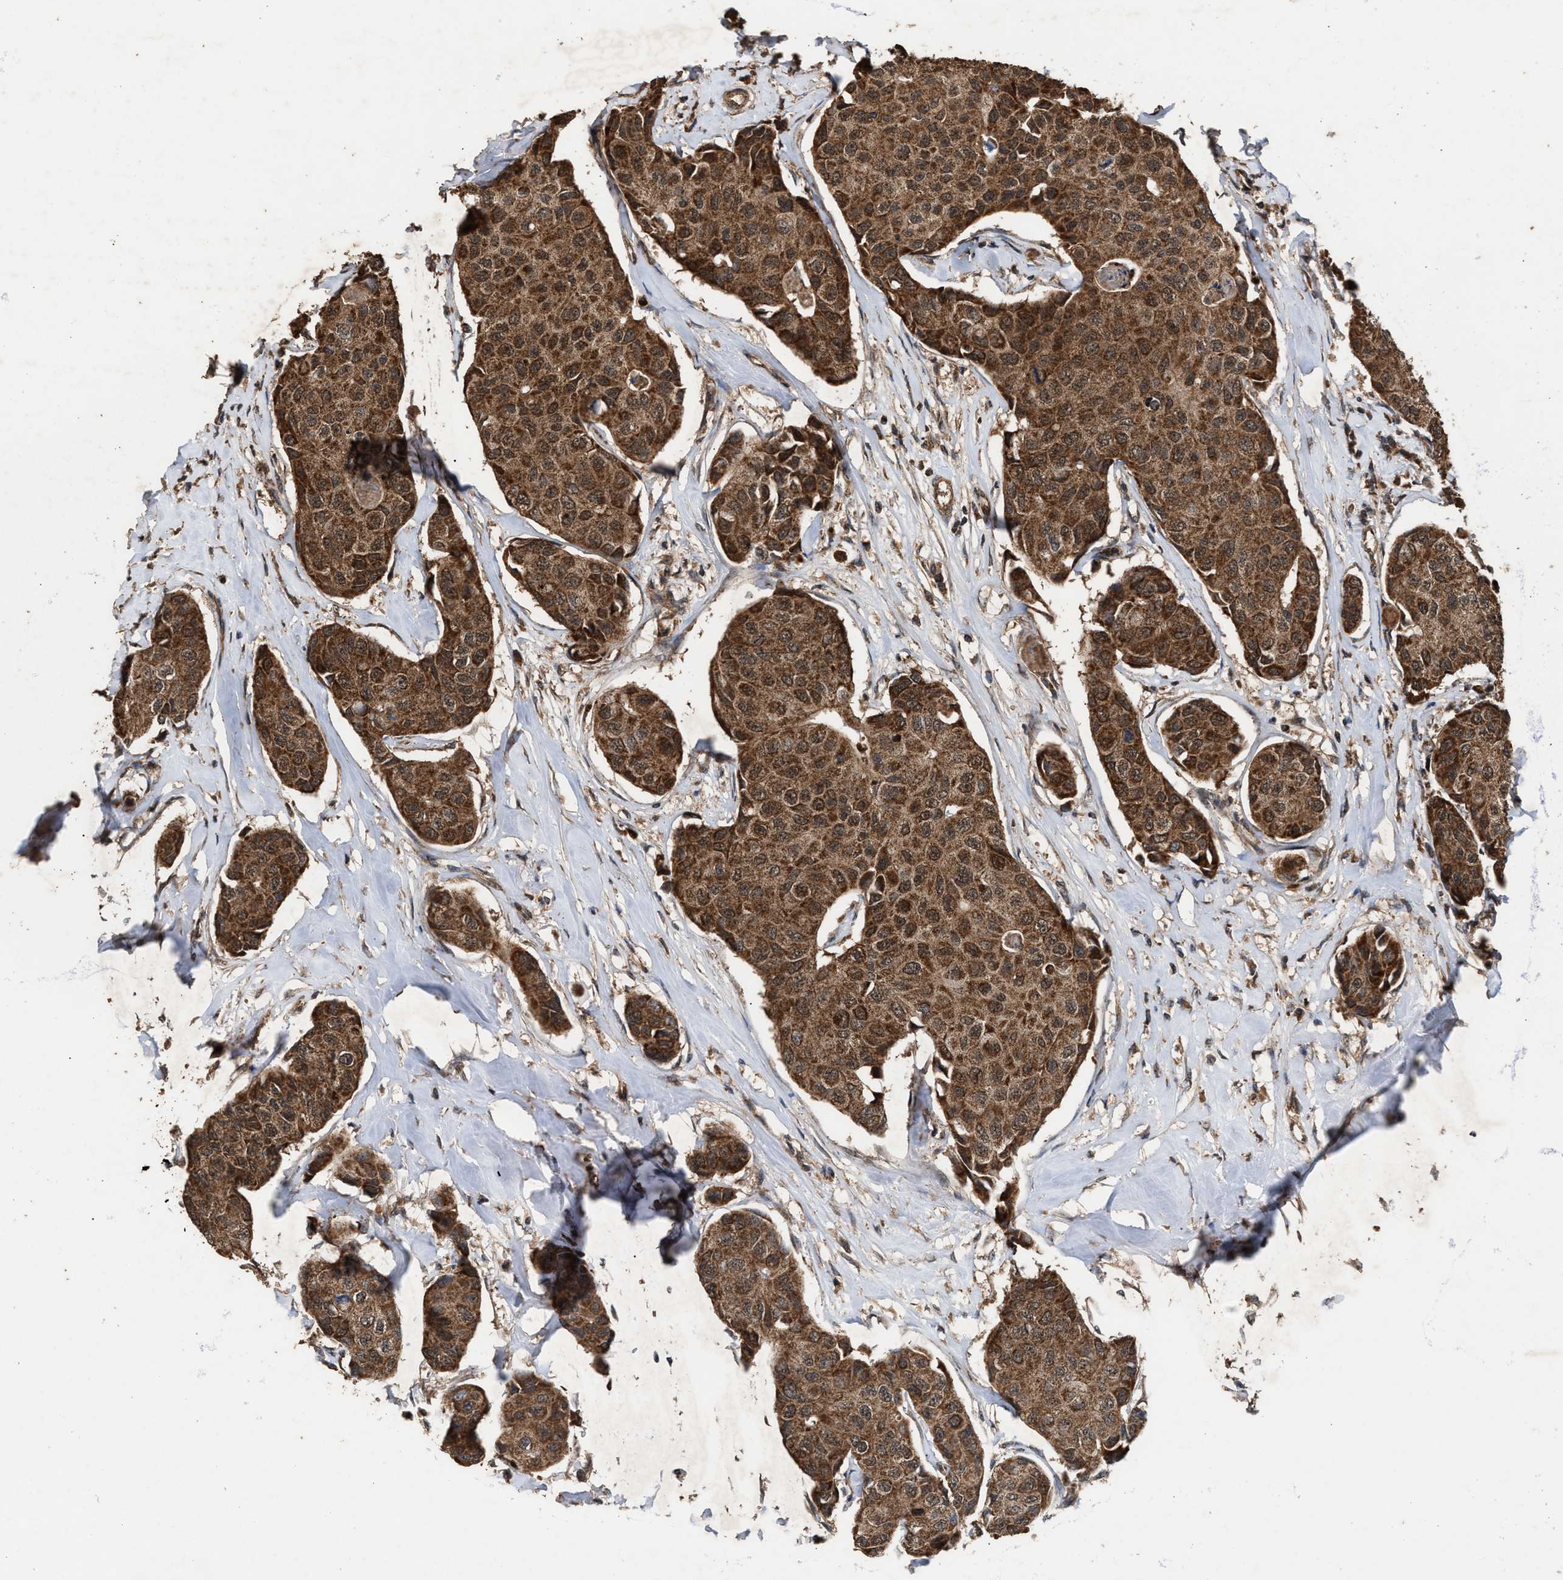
{"staining": {"intensity": "strong", "quantity": ">75%", "location": "cytoplasmic/membranous"}, "tissue": "breast cancer", "cell_type": "Tumor cells", "image_type": "cancer", "snomed": [{"axis": "morphology", "description": "Duct carcinoma"}, {"axis": "topography", "description": "Breast"}], "caption": "About >75% of tumor cells in human breast cancer show strong cytoplasmic/membranous protein staining as visualized by brown immunohistochemical staining.", "gene": "ZNHIT6", "patient": {"sex": "female", "age": 80}}